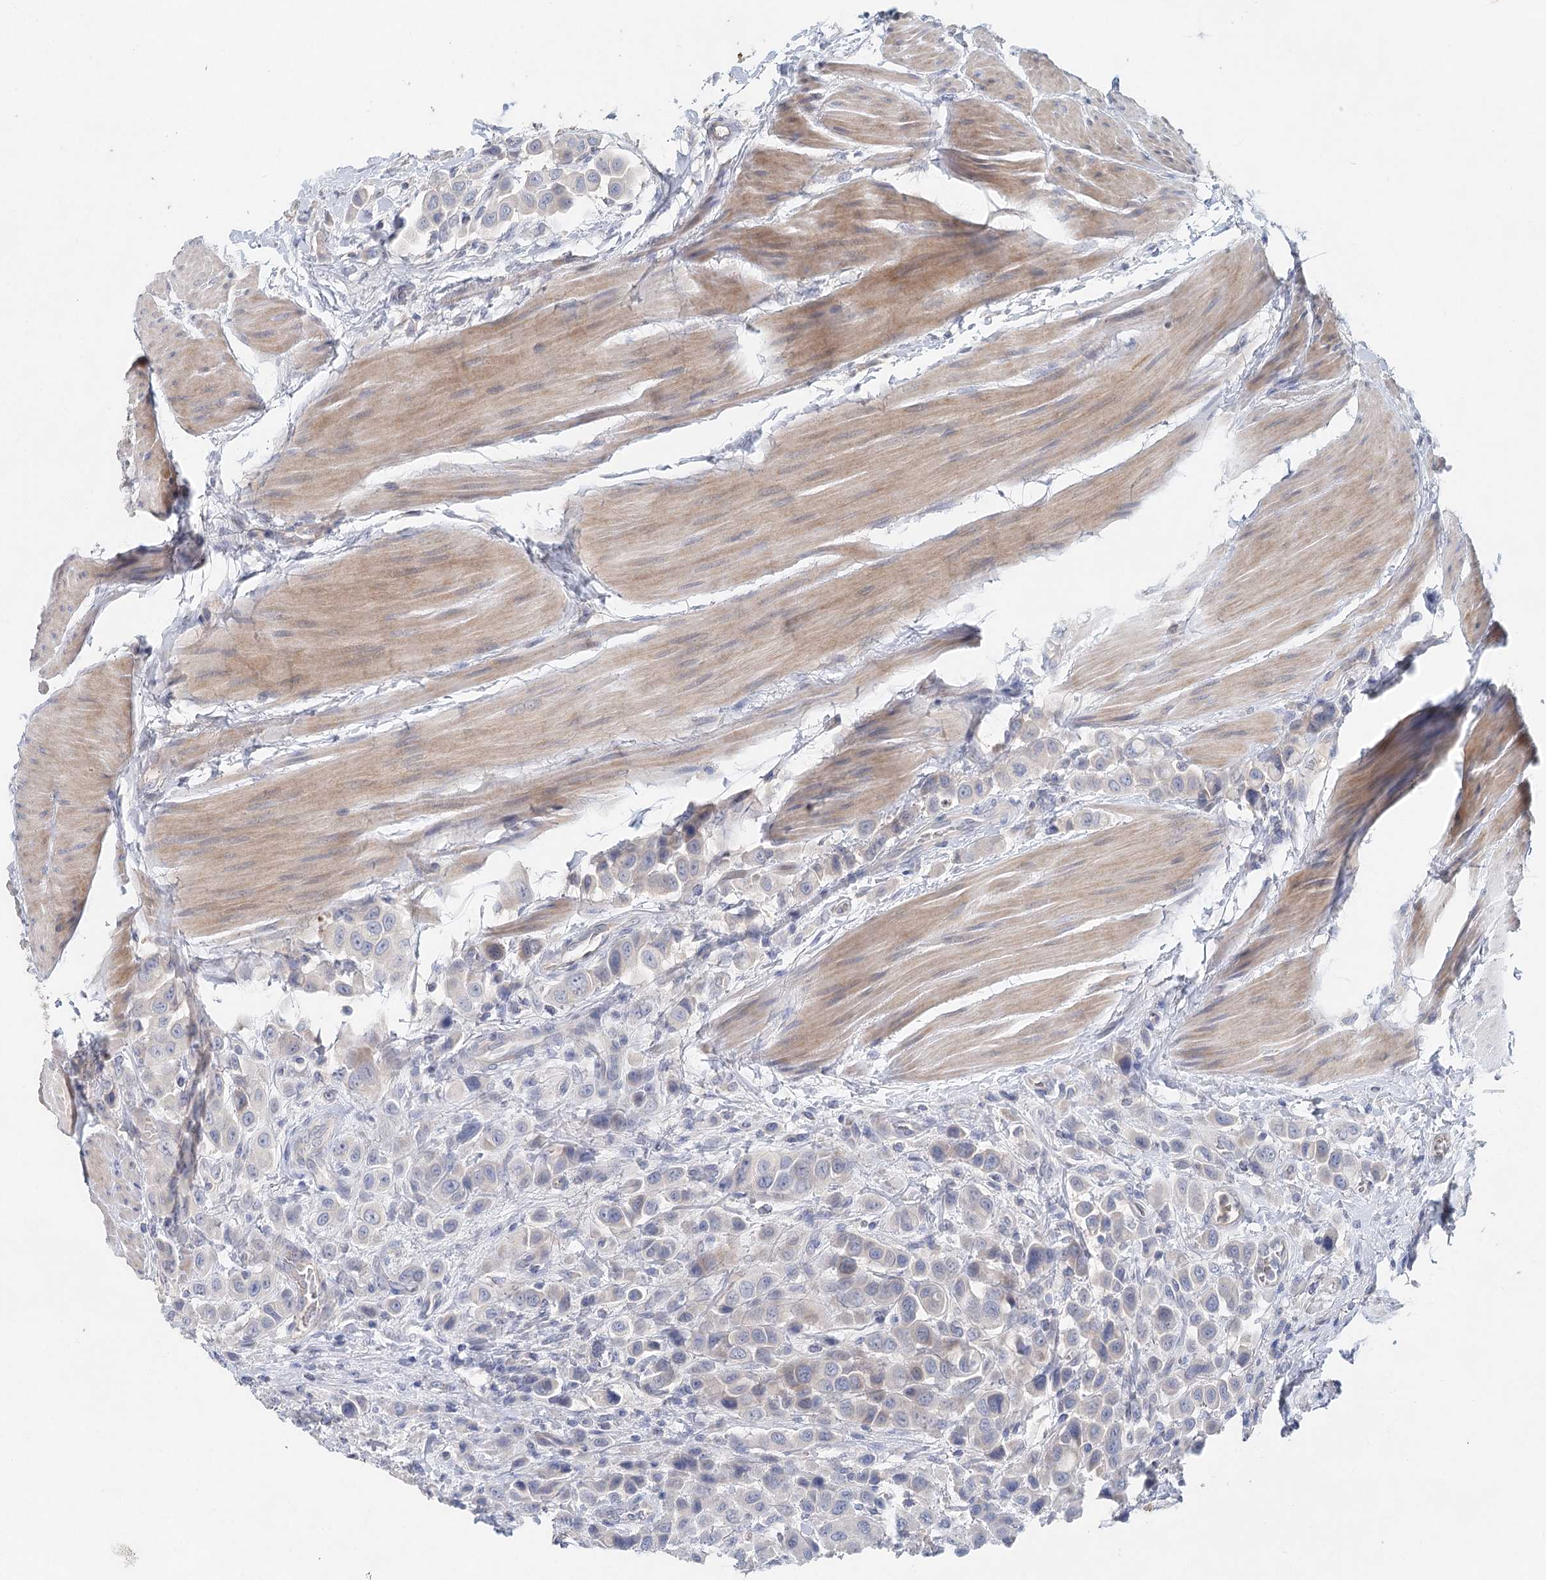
{"staining": {"intensity": "negative", "quantity": "none", "location": "none"}, "tissue": "urothelial cancer", "cell_type": "Tumor cells", "image_type": "cancer", "snomed": [{"axis": "morphology", "description": "Urothelial carcinoma, High grade"}, {"axis": "topography", "description": "Urinary bladder"}], "caption": "This is an immunohistochemistry photomicrograph of urothelial cancer. There is no staining in tumor cells.", "gene": "MYL6B", "patient": {"sex": "male", "age": 50}}